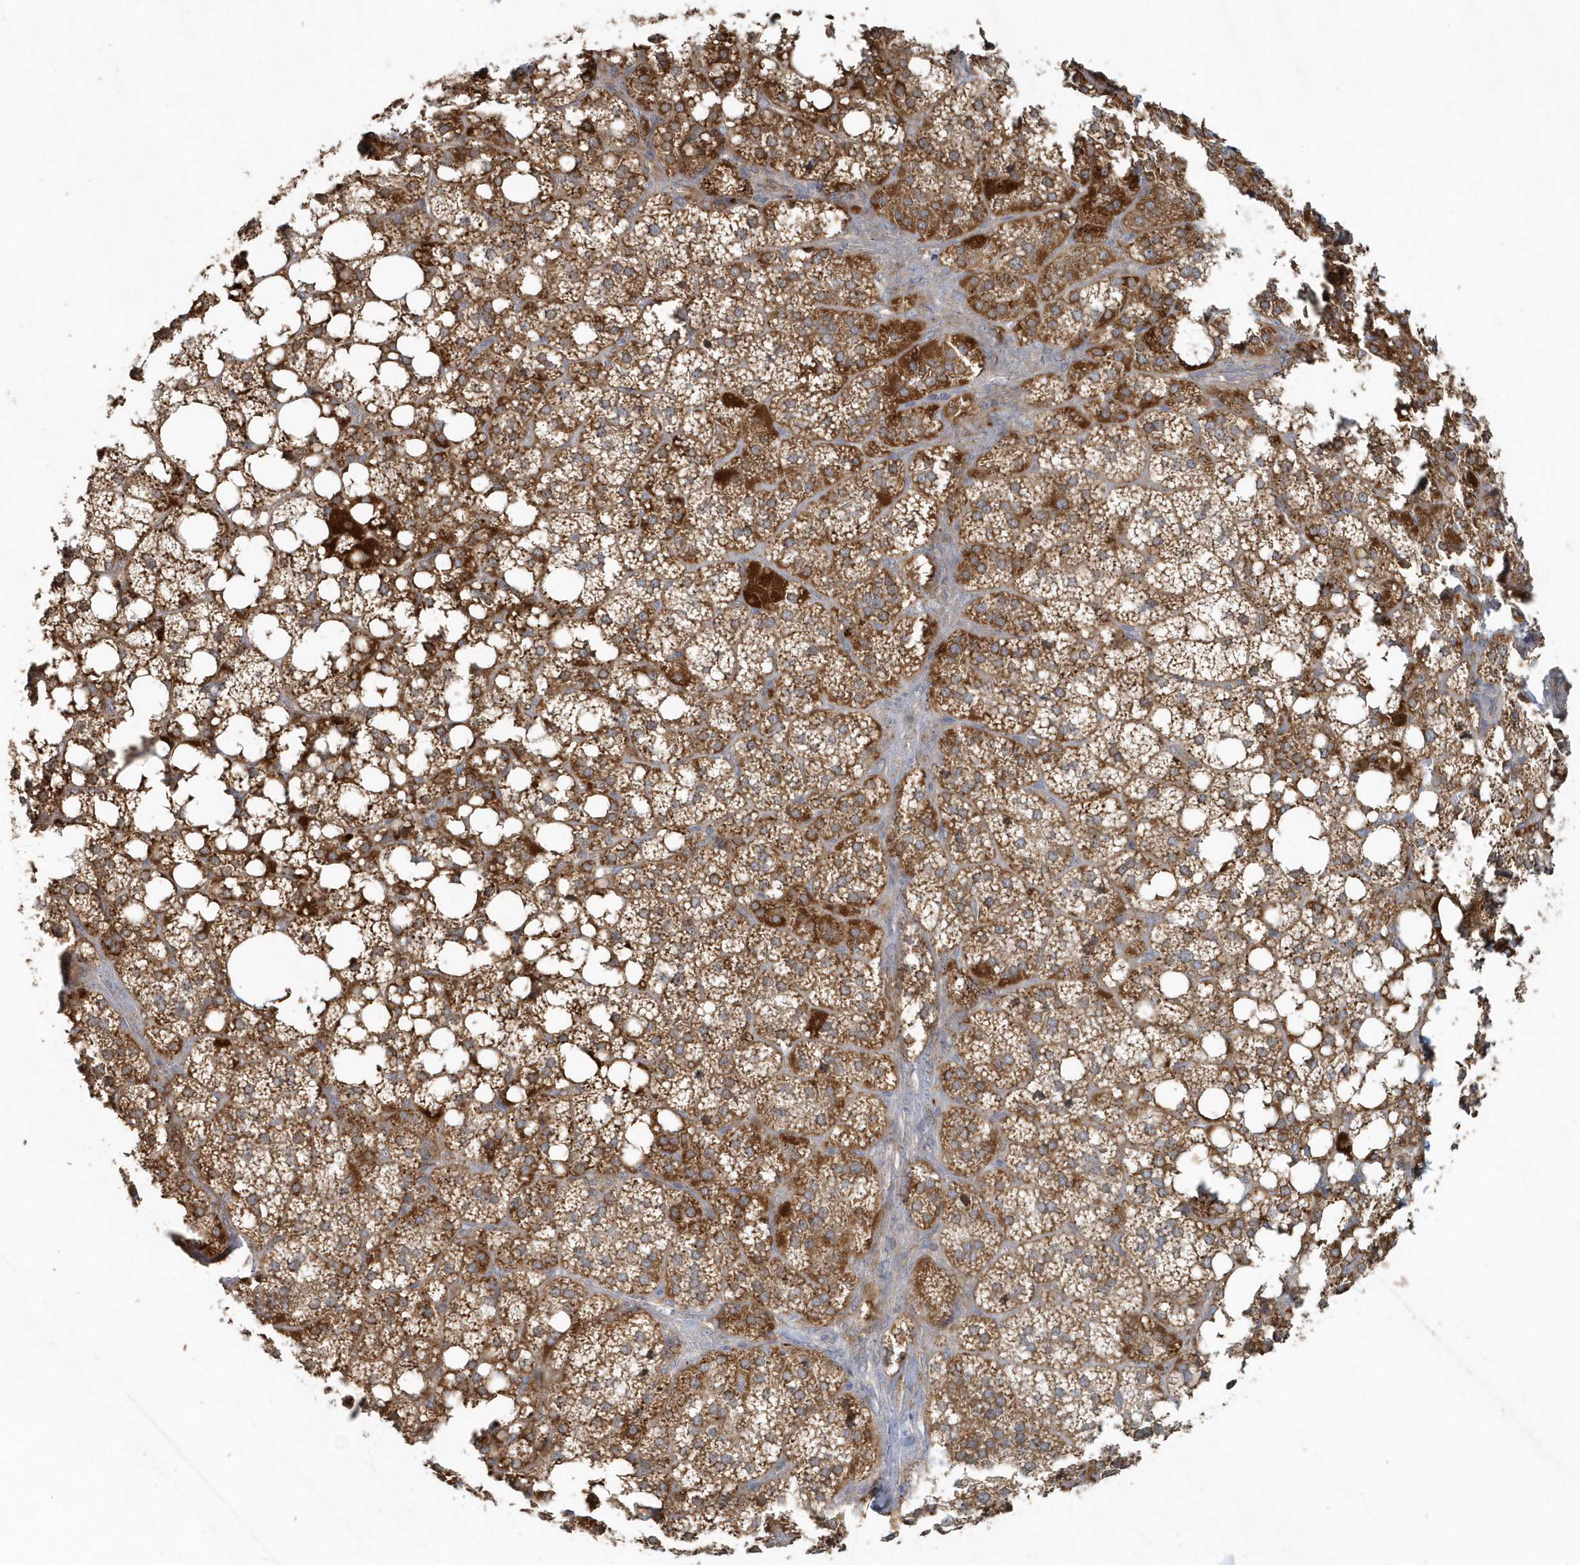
{"staining": {"intensity": "strong", "quantity": "25%-75%", "location": "cytoplasmic/membranous"}, "tissue": "adrenal gland", "cell_type": "Glandular cells", "image_type": "normal", "snomed": [{"axis": "morphology", "description": "Normal tissue, NOS"}, {"axis": "topography", "description": "Adrenal gland"}], "caption": "IHC (DAB) staining of benign adrenal gland shows strong cytoplasmic/membranous protein positivity in about 25%-75% of glandular cells. Nuclei are stained in blue.", "gene": "MMUT", "patient": {"sex": "female", "age": 59}}